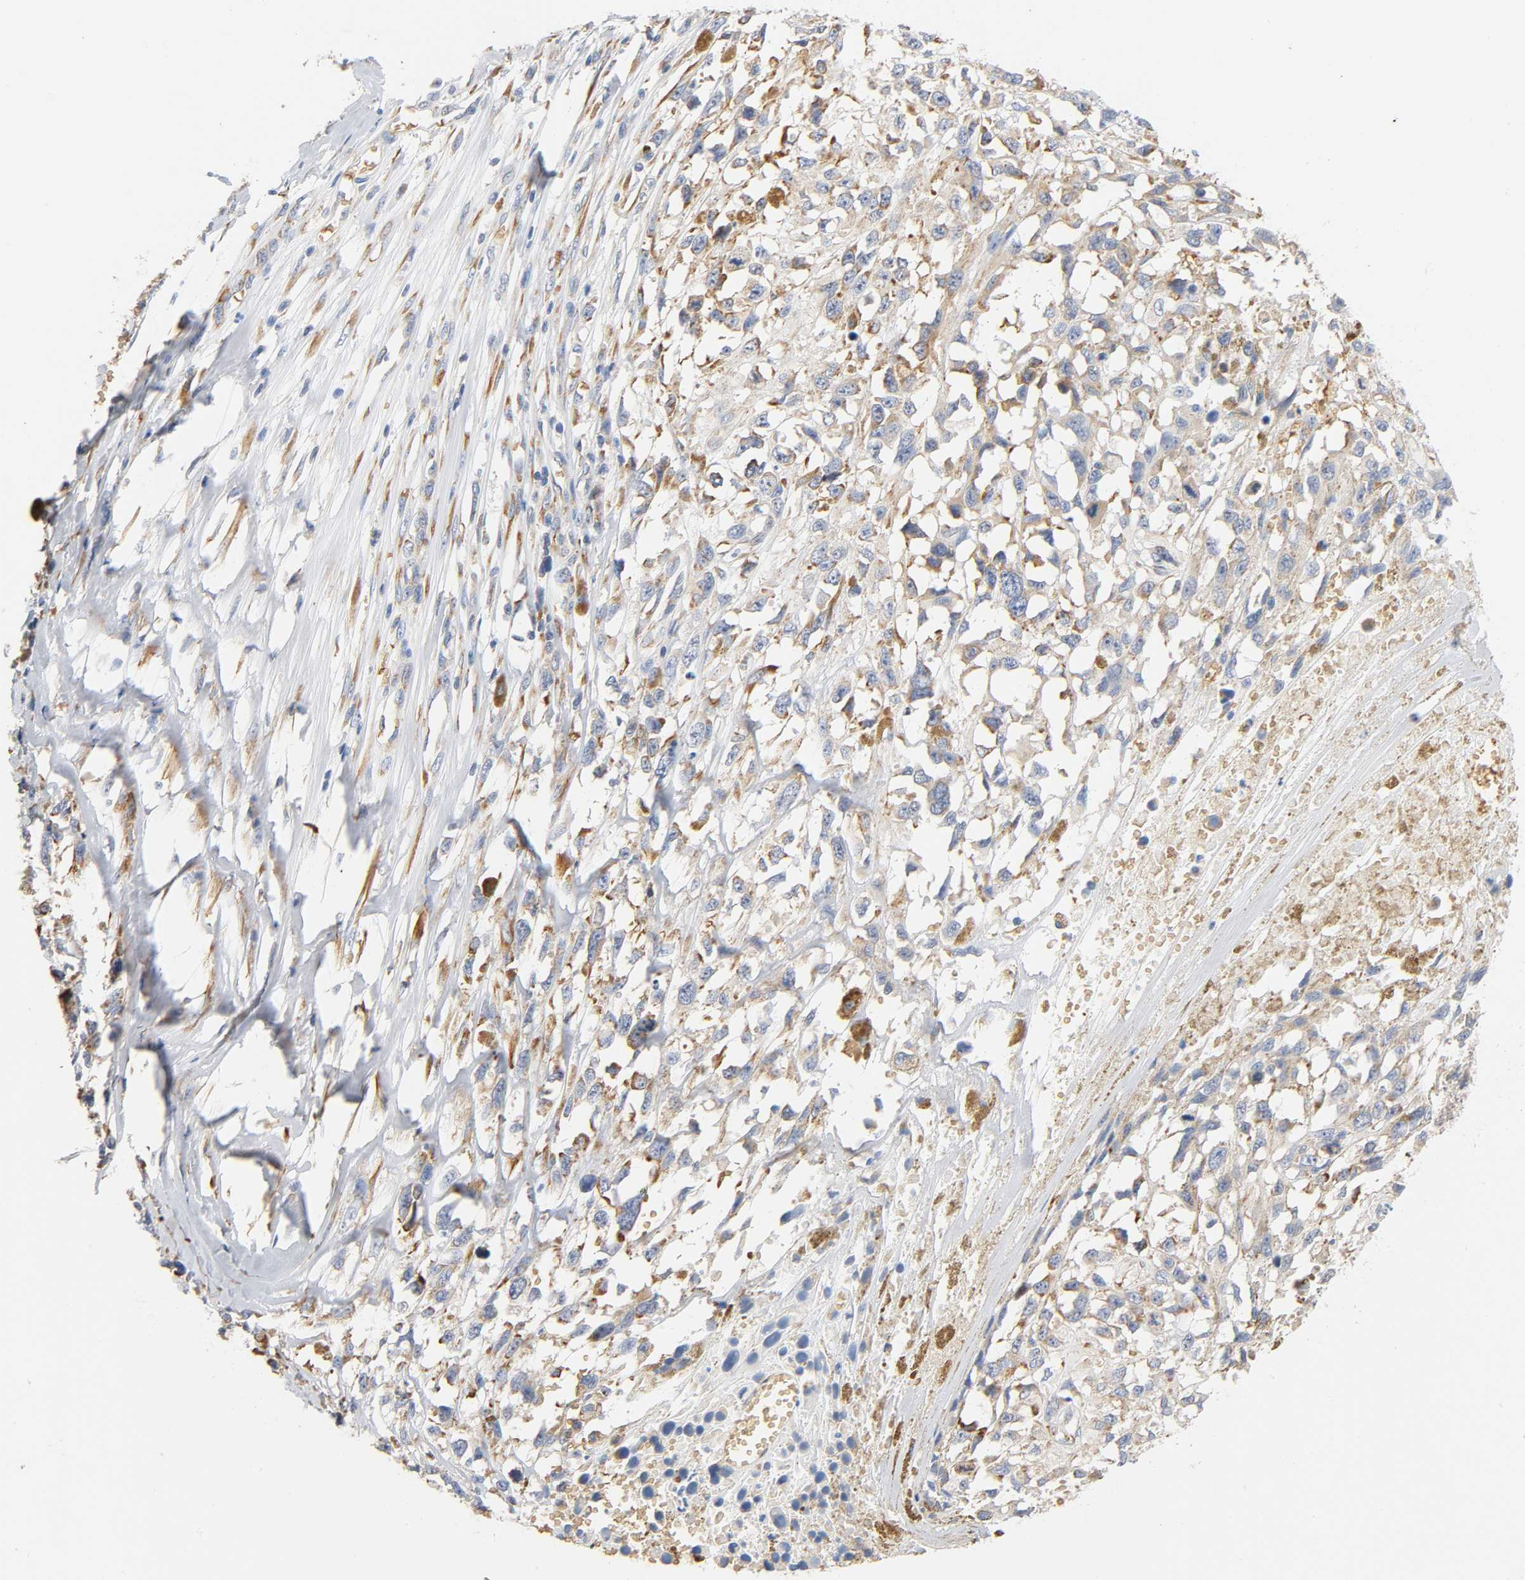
{"staining": {"intensity": "weak", "quantity": ">75%", "location": "cytoplasmic/membranous"}, "tissue": "melanoma", "cell_type": "Tumor cells", "image_type": "cancer", "snomed": [{"axis": "morphology", "description": "Malignant melanoma, Metastatic site"}, {"axis": "topography", "description": "Lymph node"}], "caption": "Protein expression by immunohistochemistry shows weak cytoplasmic/membranous staining in about >75% of tumor cells in malignant melanoma (metastatic site).", "gene": "UCKL1", "patient": {"sex": "male", "age": 59}}